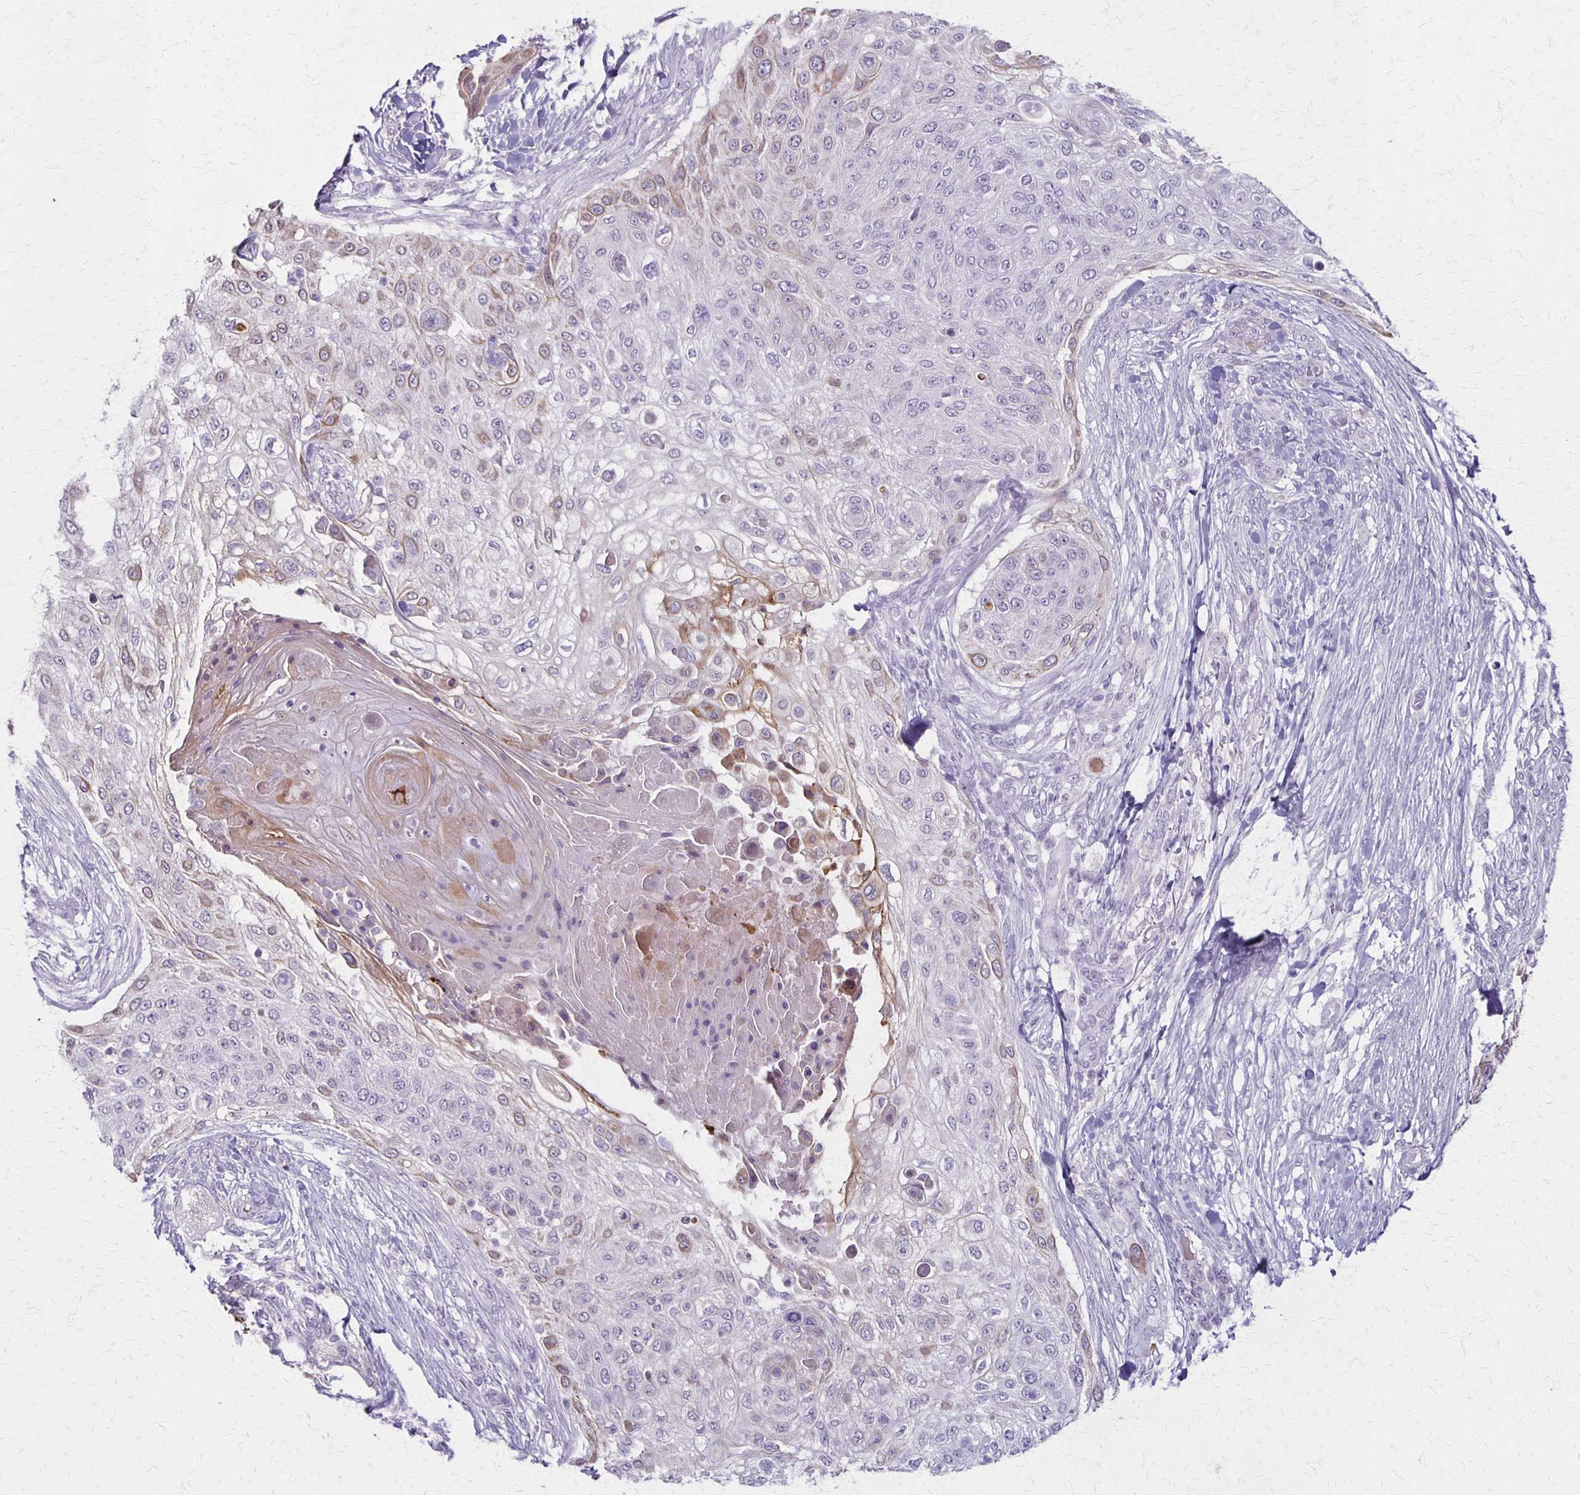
{"staining": {"intensity": "moderate", "quantity": "<25%", "location": "cytoplasmic/membranous"}, "tissue": "skin cancer", "cell_type": "Tumor cells", "image_type": "cancer", "snomed": [{"axis": "morphology", "description": "Squamous cell carcinoma, NOS"}, {"axis": "topography", "description": "Skin"}], "caption": "An immunohistochemistry photomicrograph of neoplastic tissue is shown. Protein staining in brown labels moderate cytoplasmic/membranous positivity in skin cancer (squamous cell carcinoma) within tumor cells.", "gene": "SLC35E2B", "patient": {"sex": "female", "age": 87}}